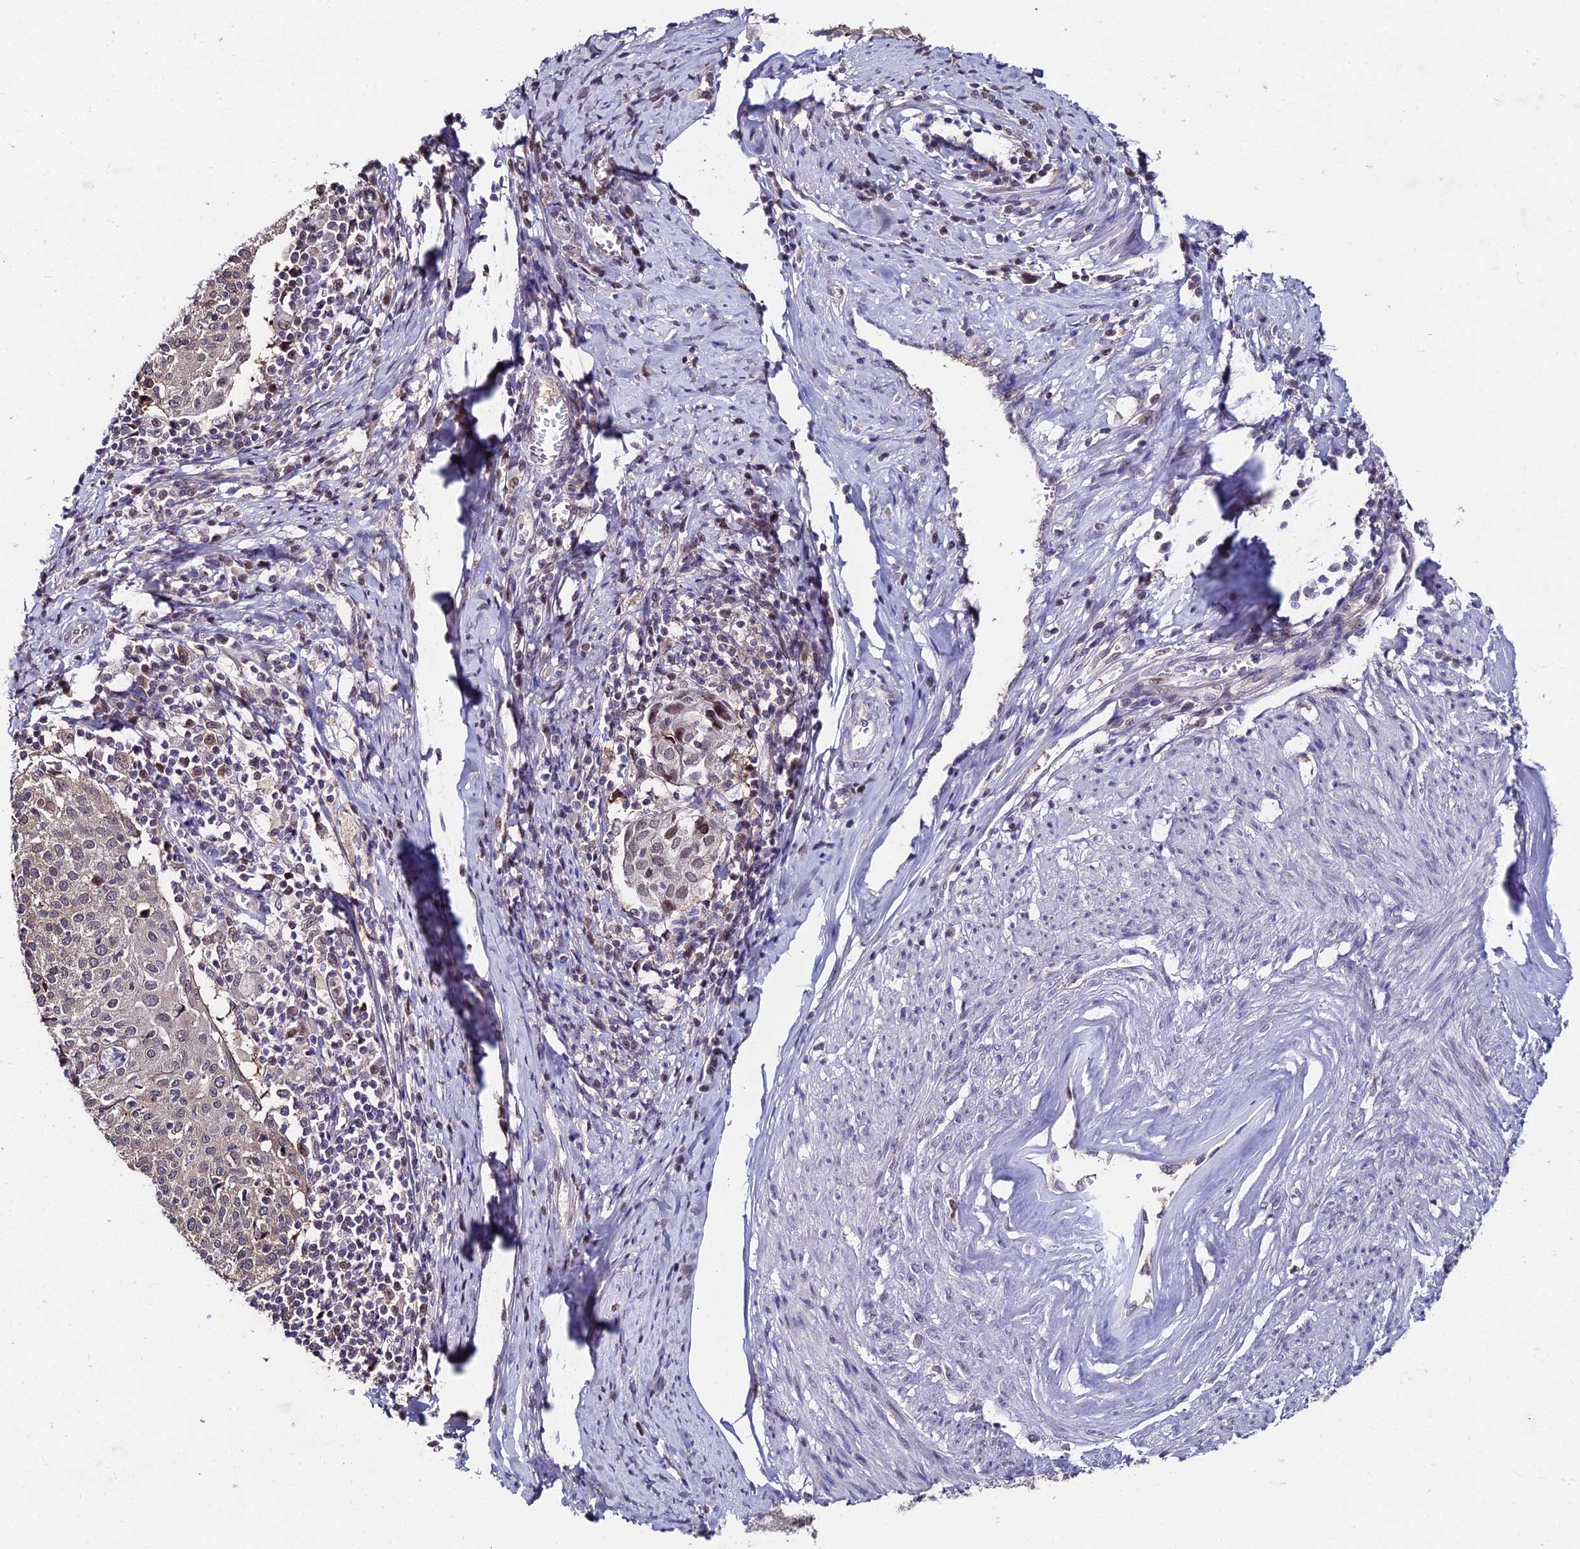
{"staining": {"intensity": "weak", "quantity": "25%-75%", "location": "cytoplasmic/membranous,nuclear"}, "tissue": "cervical cancer", "cell_type": "Tumor cells", "image_type": "cancer", "snomed": [{"axis": "morphology", "description": "Squamous cell carcinoma, NOS"}, {"axis": "topography", "description": "Cervix"}], "caption": "Weak cytoplasmic/membranous and nuclear staining is present in approximately 25%-75% of tumor cells in squamous cell carcinoma (cervical).", "gene": "INPP4A", "patient": {"sex": "female", "age": 52}}